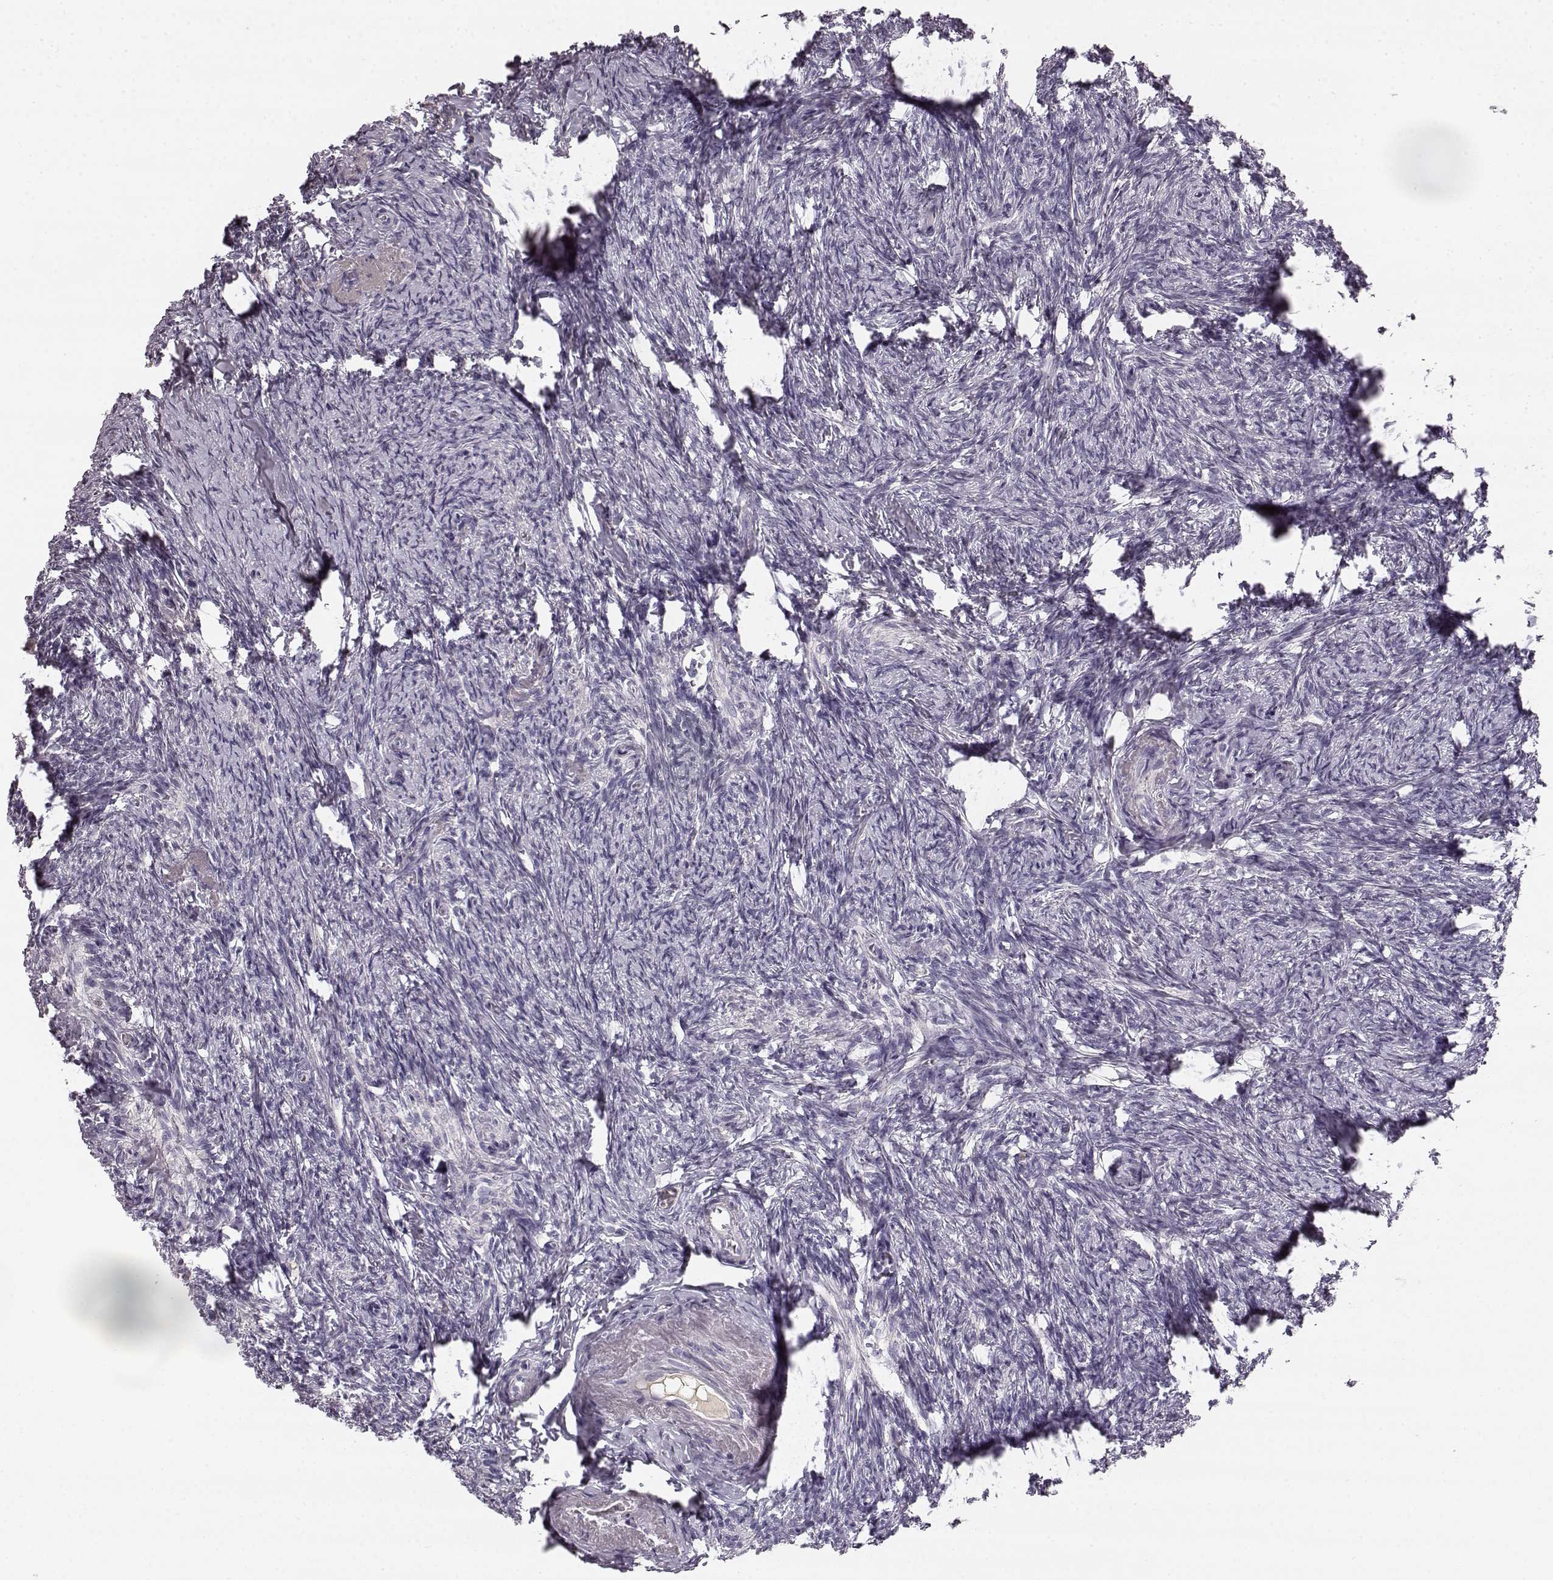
{"staining": {"intensity": "negative", "quantity": "none", "location": "none"}, "tissue": "ovary", "cell_type": "Follicle cells", "image_type": "normal", "snomed": [{"axis": "morphology", "description": "Normal tissue, NOS"}, {"axis": "topography", "description": "Ovary"}], "caption": "This is a histopathology image of immunohistochemistry staining of benign ovary, which shows no expression in follicle cells.", "gene": "KIAA0319", "patient": {"sex": "female", "age": 72}}